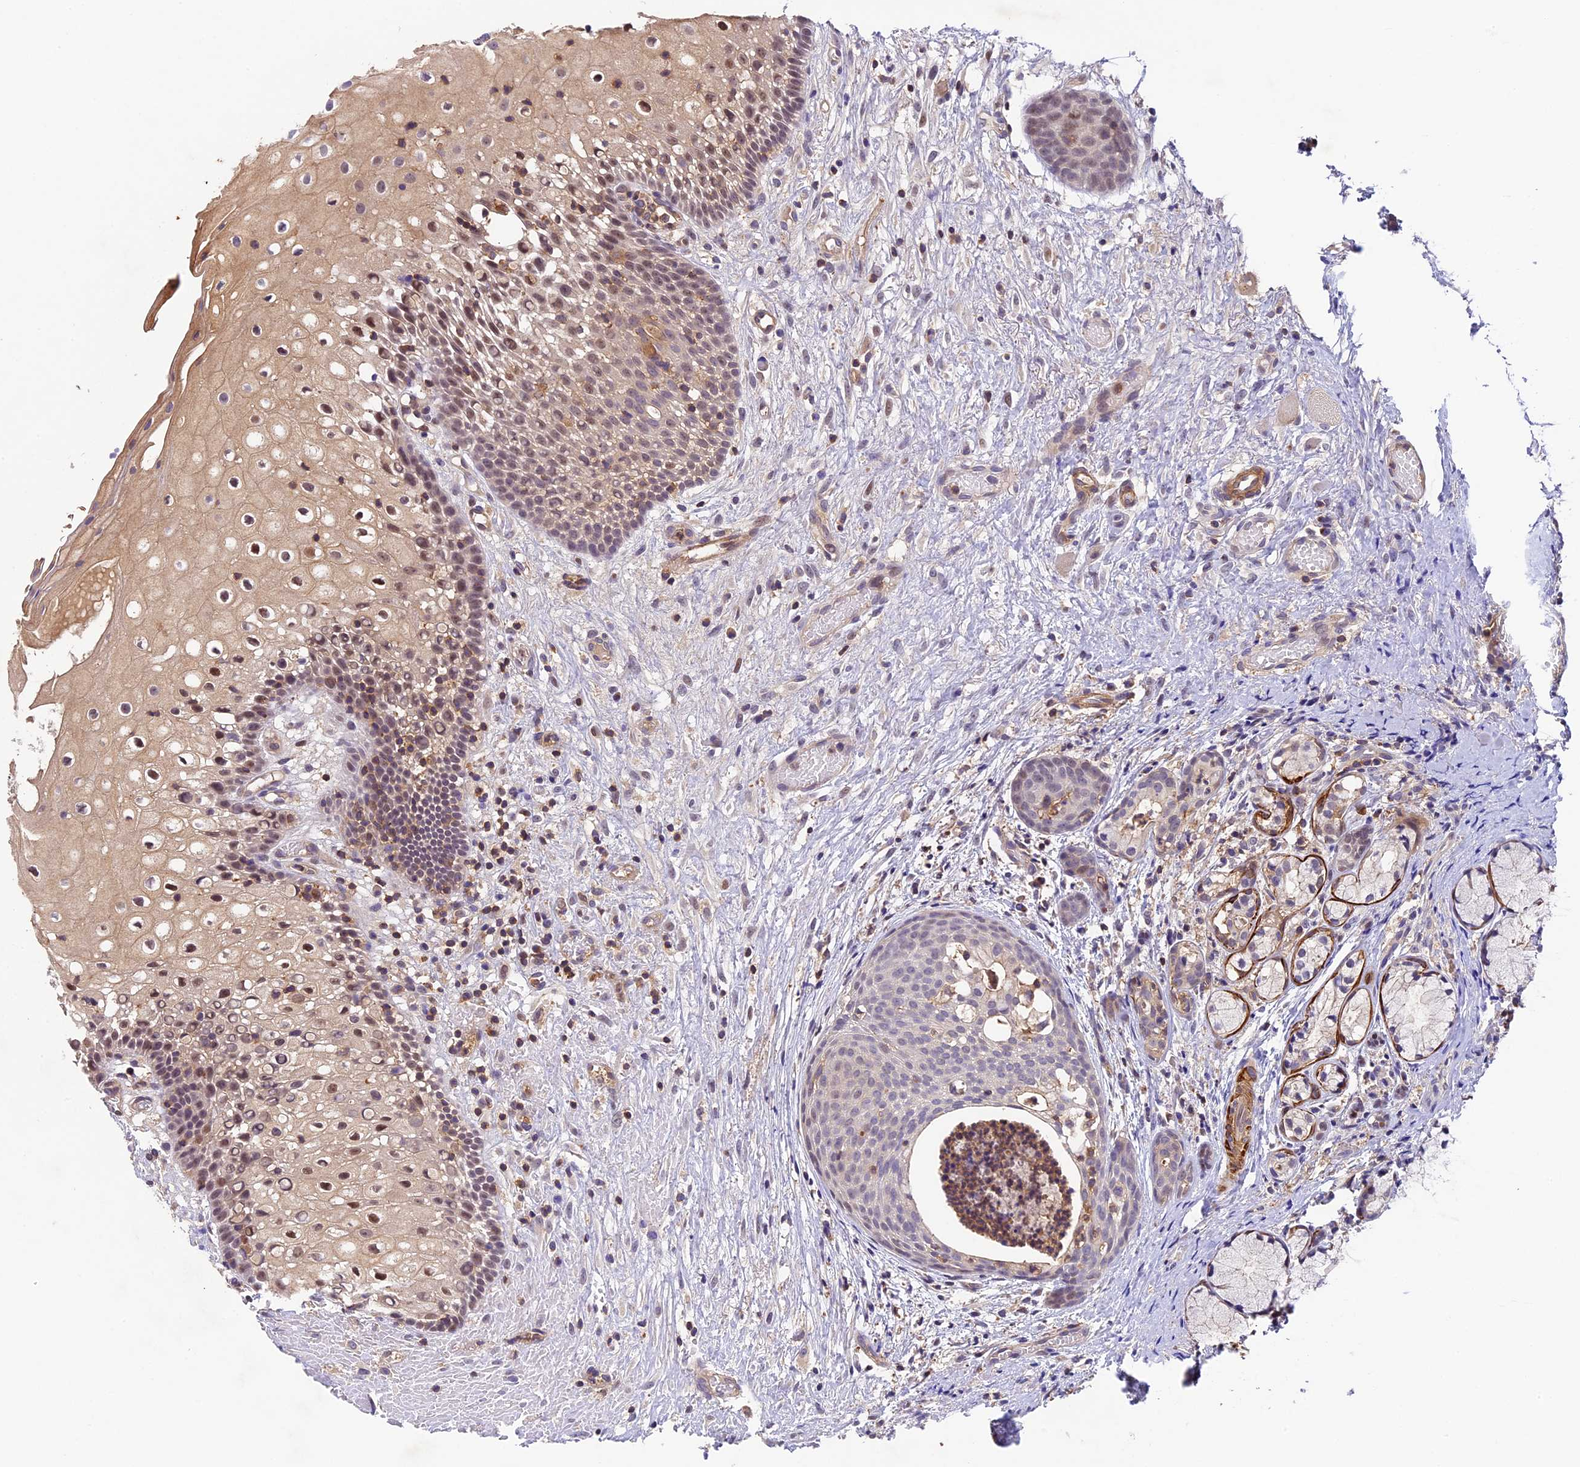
{"staining": {"intensity": "moderate", "quantity": "25%-75%", "location": "cytoplasmic/membranous,nuclear"}, "tissue": "oral mucosa", "cell_type": "Squamous epithelial cells", "image_type": "normal", "snomed": [{"axis": "morphology", "description": "Normal tissue, NOS"}, {"axis": "topography", "description": "Oral tissue"}], "caption": "Oral mucosa stained with DAB immunohistochemistry shows medium levels of moderate cytoplasmic/membranous,nuclear expression in about 25%-75% of squamous epithelial cells.", "gene": "TBC1D1", "patient": {"sex": "female", "age": 69}}